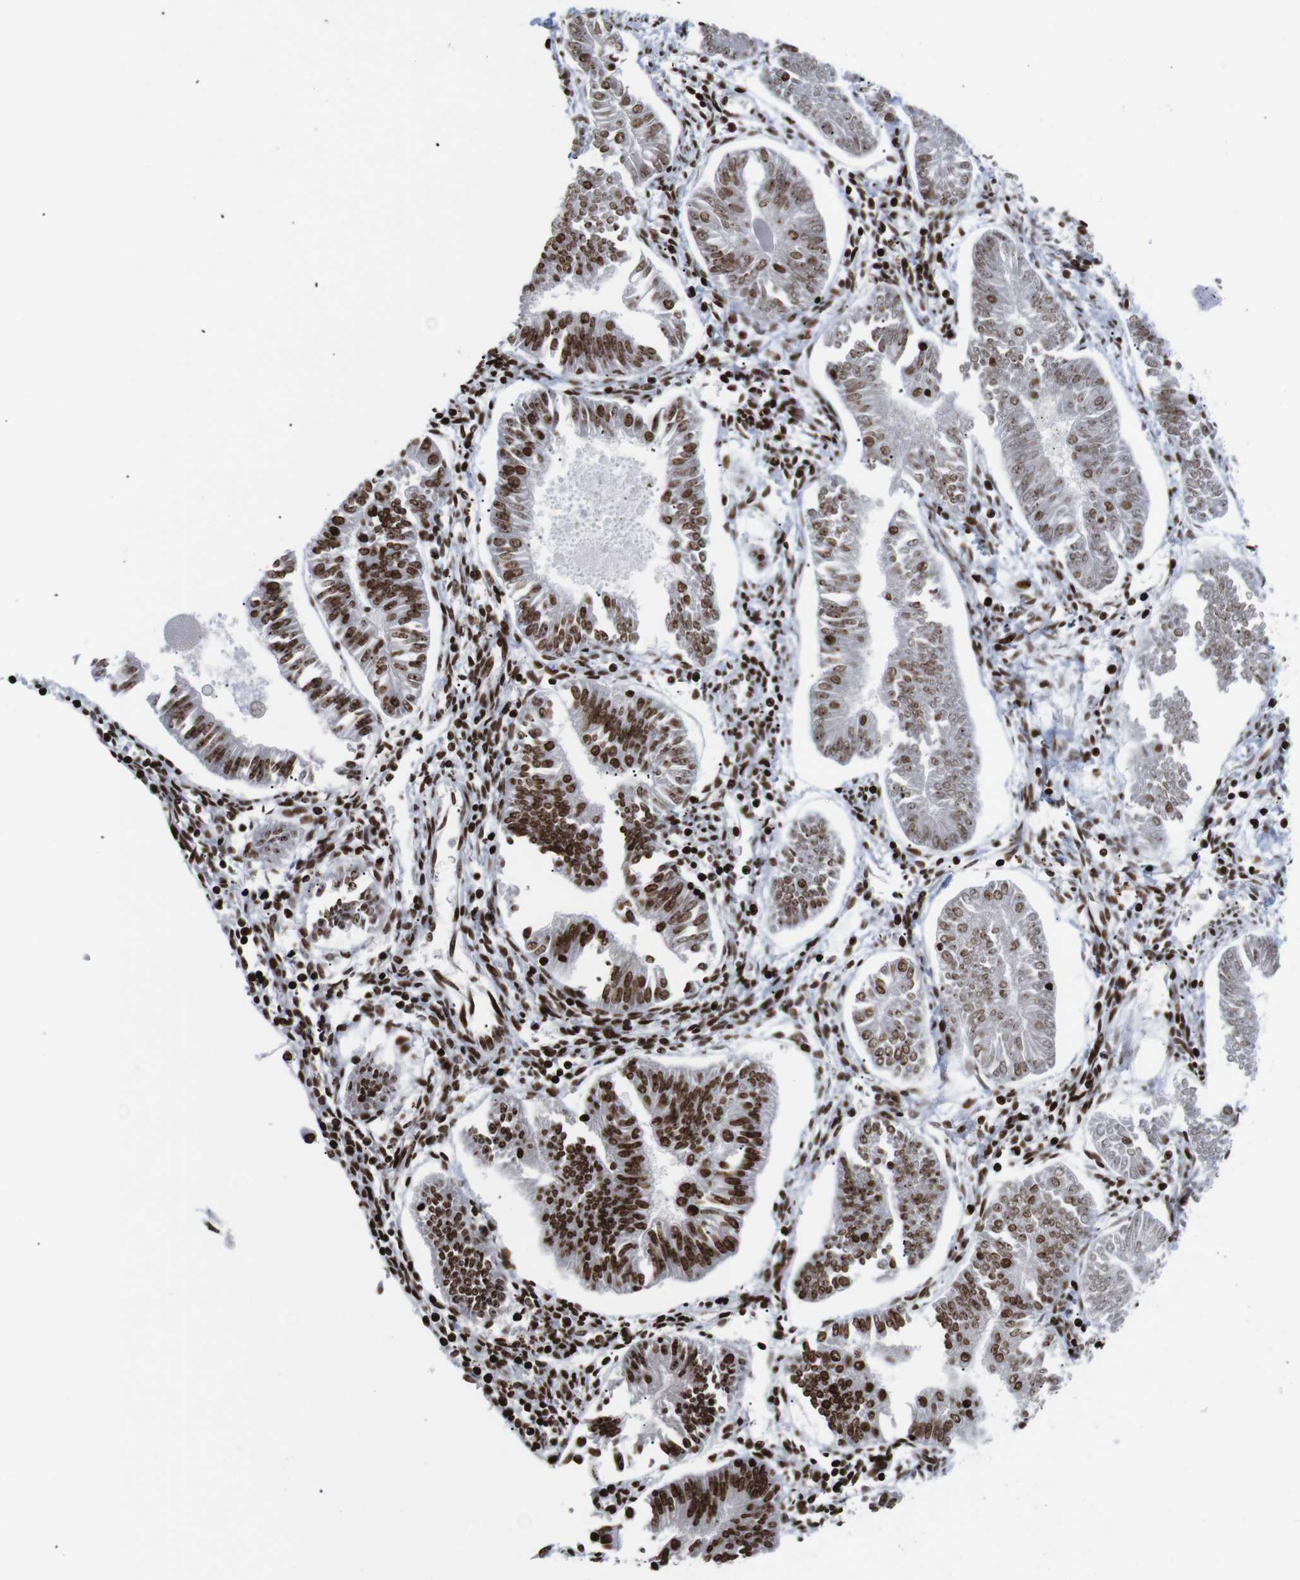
{"staining": {"intensity": "moderate", "quantity": ">75%", "location": "nuclear"}, "tissue": "endometrial cancer", "cell_type": "Tumor cells", "image_type": "cancer", "snomed": [{"axis": "morphology", "description": "Adenocarcinoma, NOS"}, {"axis": "topography", "description": "Endometrium"}], "caption": "An image of endometrial adenocarcinoma stained for a protein exhibits moderate nuclear brown staining in tumor cells.", "gene": "H1-4", "patient": {"sex": "female", "age": 53}}